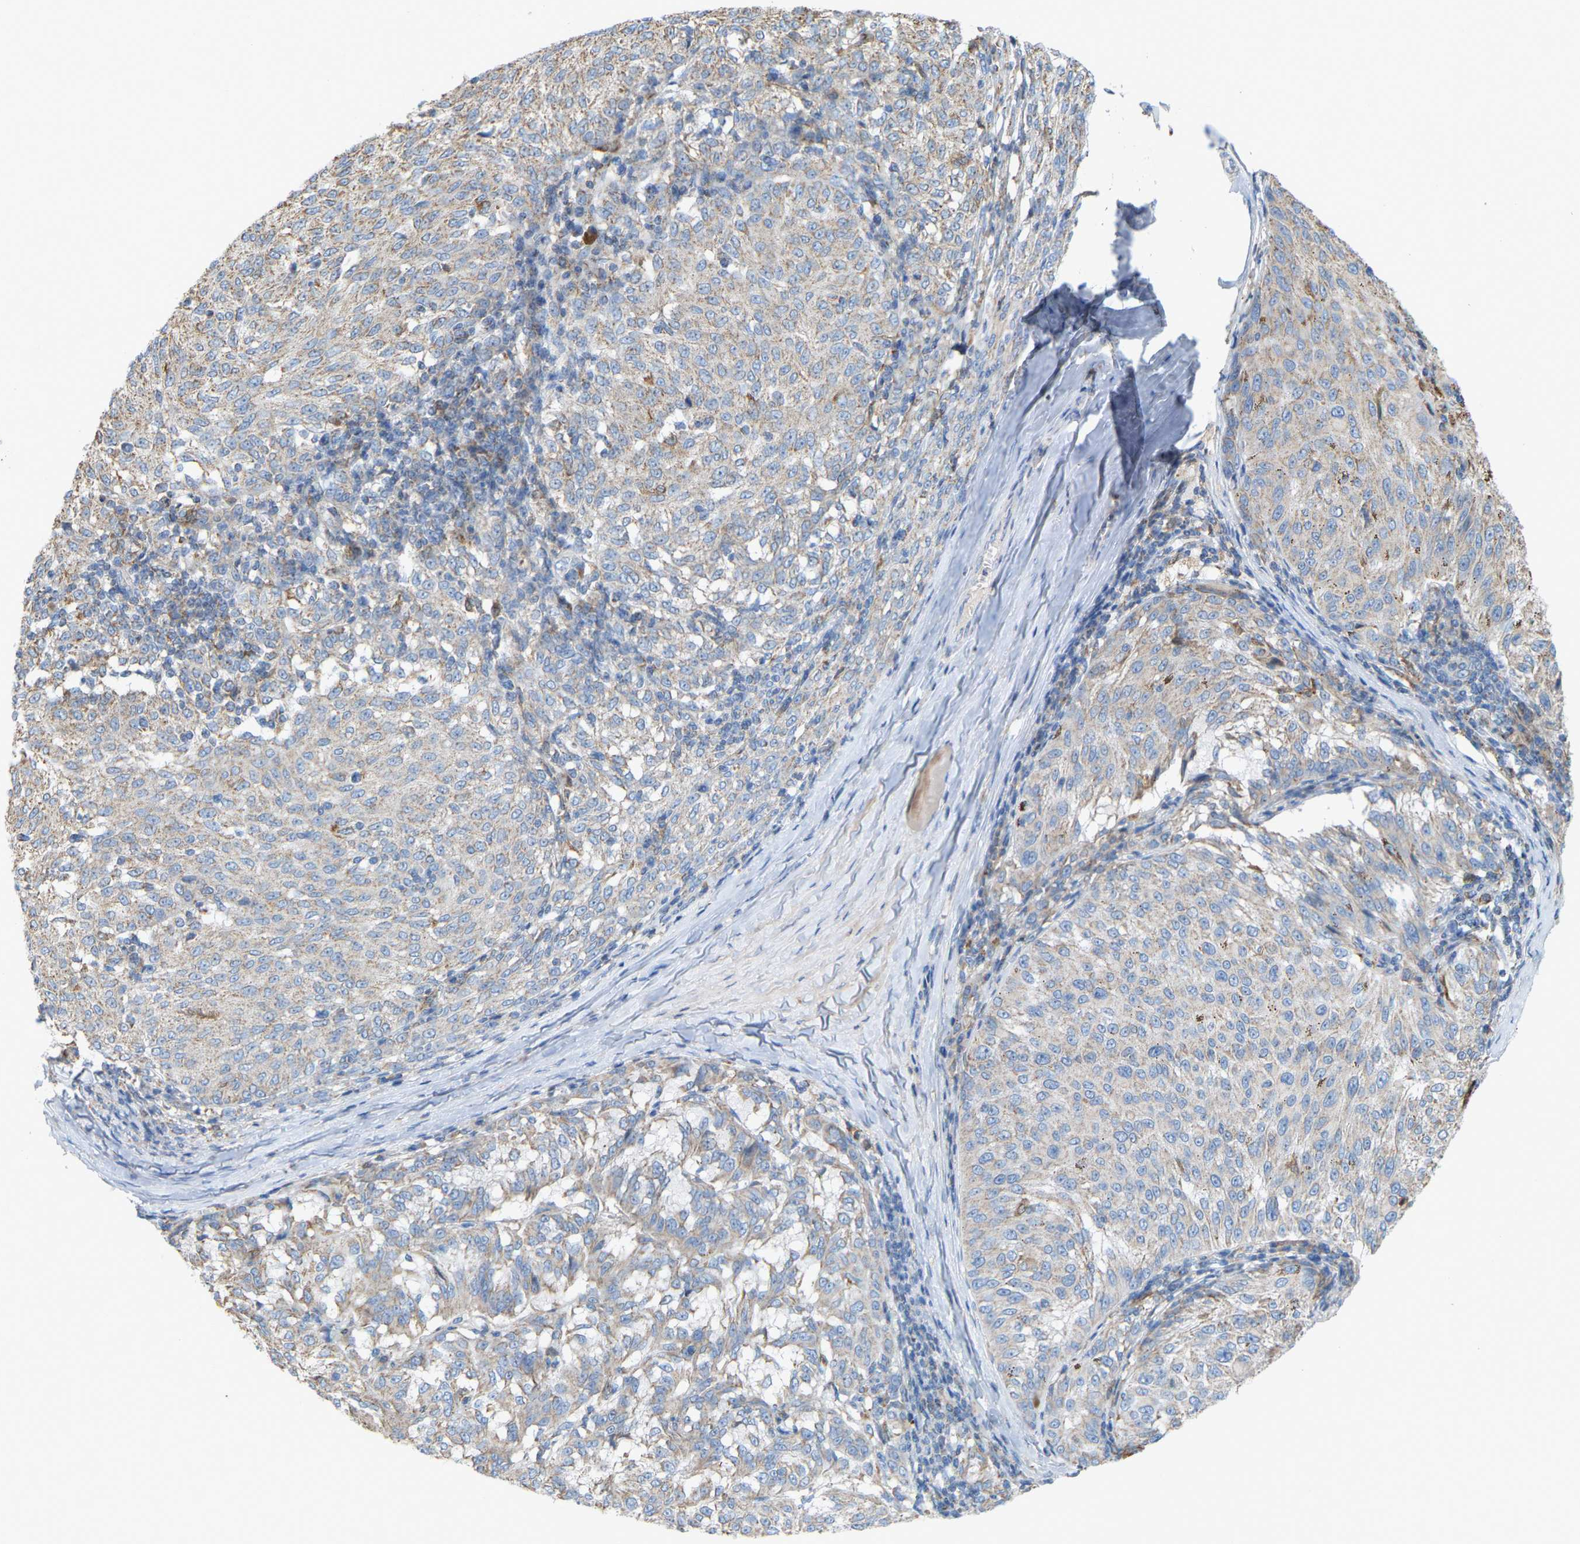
{"staining": {"intensity": "negative", "quantity": "none", "location": "none"}, "tissue": "melanoma", "cell_type": "Tumor cells", "image_type": "cancer", "snomed": [{"axis": "morphology", "description": "Malignant melanoma, NOS"}, {"axis": "topography", "description": "Skin"}], "caption": "Immunohistochemistry image of neoplastic tissue: human melanoma stained with DAB displays no significant protein expression in tumor cells. The staining is performed using DAB brown chromogen with nuclei counter-stained in using hematoxylin.", "gene": "CROT", "patient": {"sex": "female", "age": 72}}